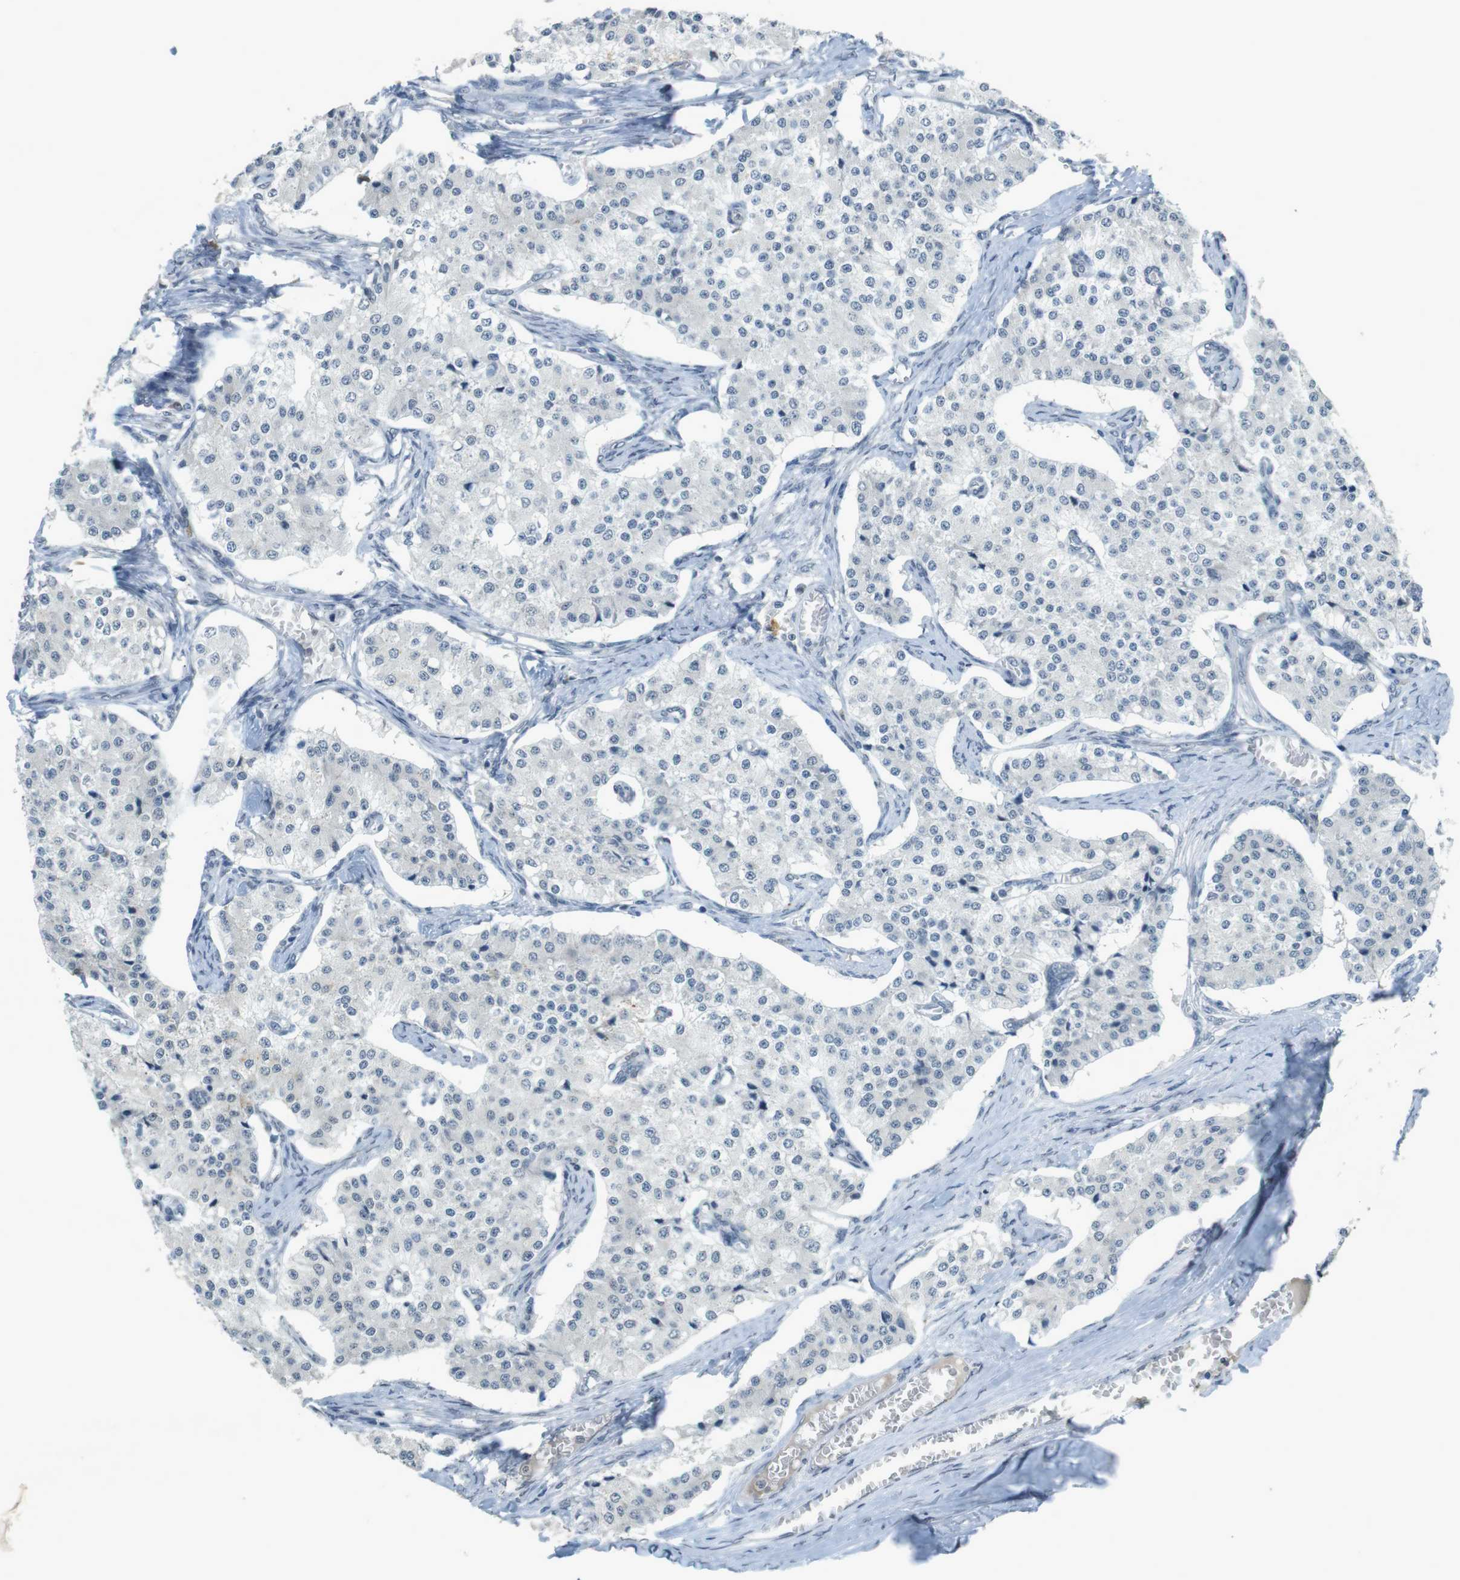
{"staining": {"intensity": "negative", "quantity": "none", "location": "none"}, "tissue": "carcinoid", "cell_type": "Tumor cells", "image_type": "cancer", "snomed": [{"axis": "morphology", "description": "Carcinoid, malignant, NOS"}, {"axis": "topography", "description": "Colon"}], "caption": "A photomicrograph of malignant carcinoid stained for a protein reveals no brown staining in tumor cells.", "gene": "FZD10", "patient": {"sex": "female", "age": 52}}